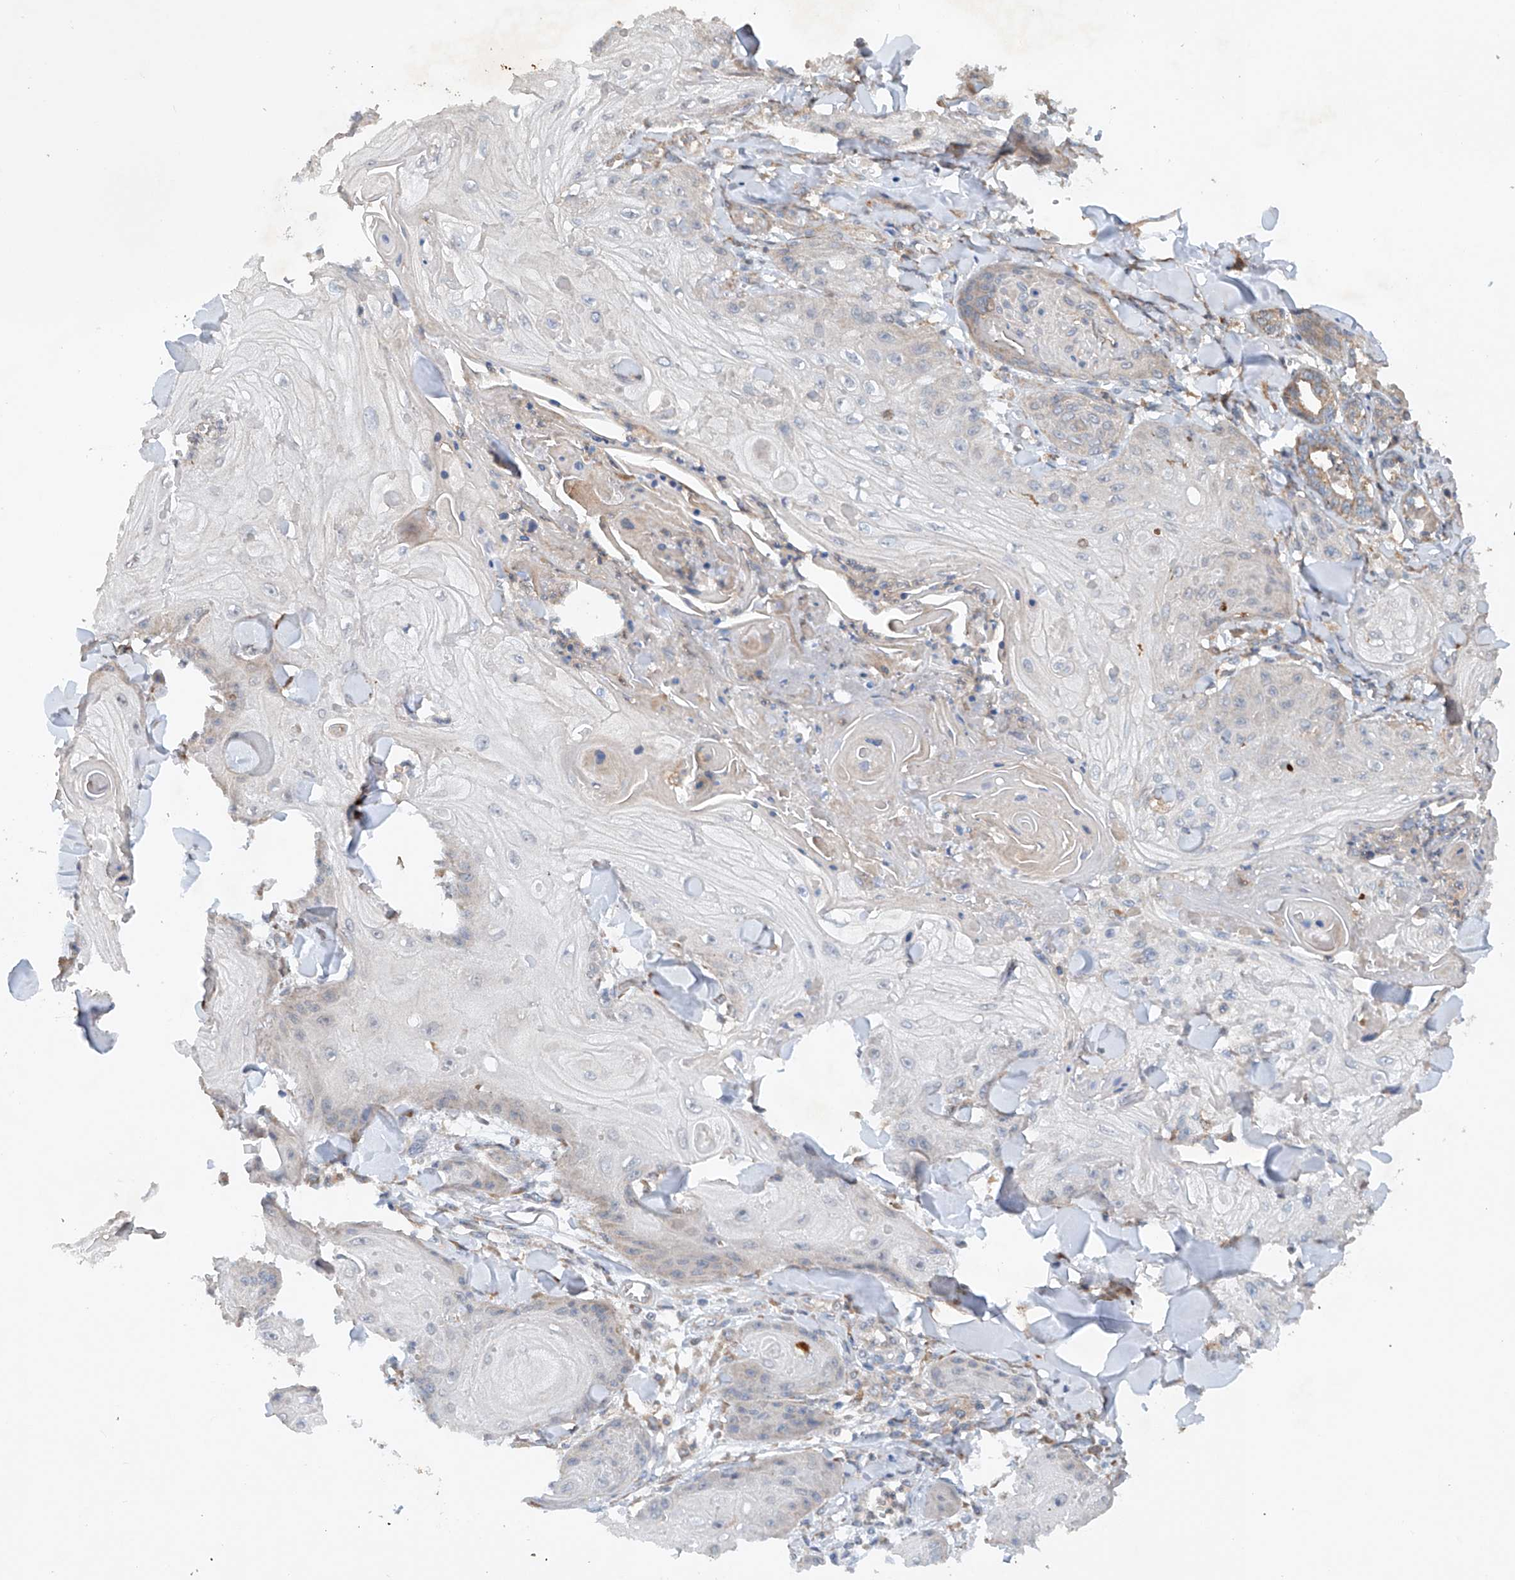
{"staining": {"intensity": "negative", "quantity": "none", "location": "none"}, "tissue": "skin cancer", "cell_type": "Tumor cells", "image_type": "cancer", "snomed": [{"axis": "morphology", "description": "Squamous cell carcinoma, NOS"}, {"axis": "topography", "description": "Skin"}], "caption": "This is an immunohistochemistry micrograph of skin cancer (squamous cell carcinoma). There is no expression in tumor cells.", "gene": "CEP85L", "patient": {"sex": "male", "age": 74}}